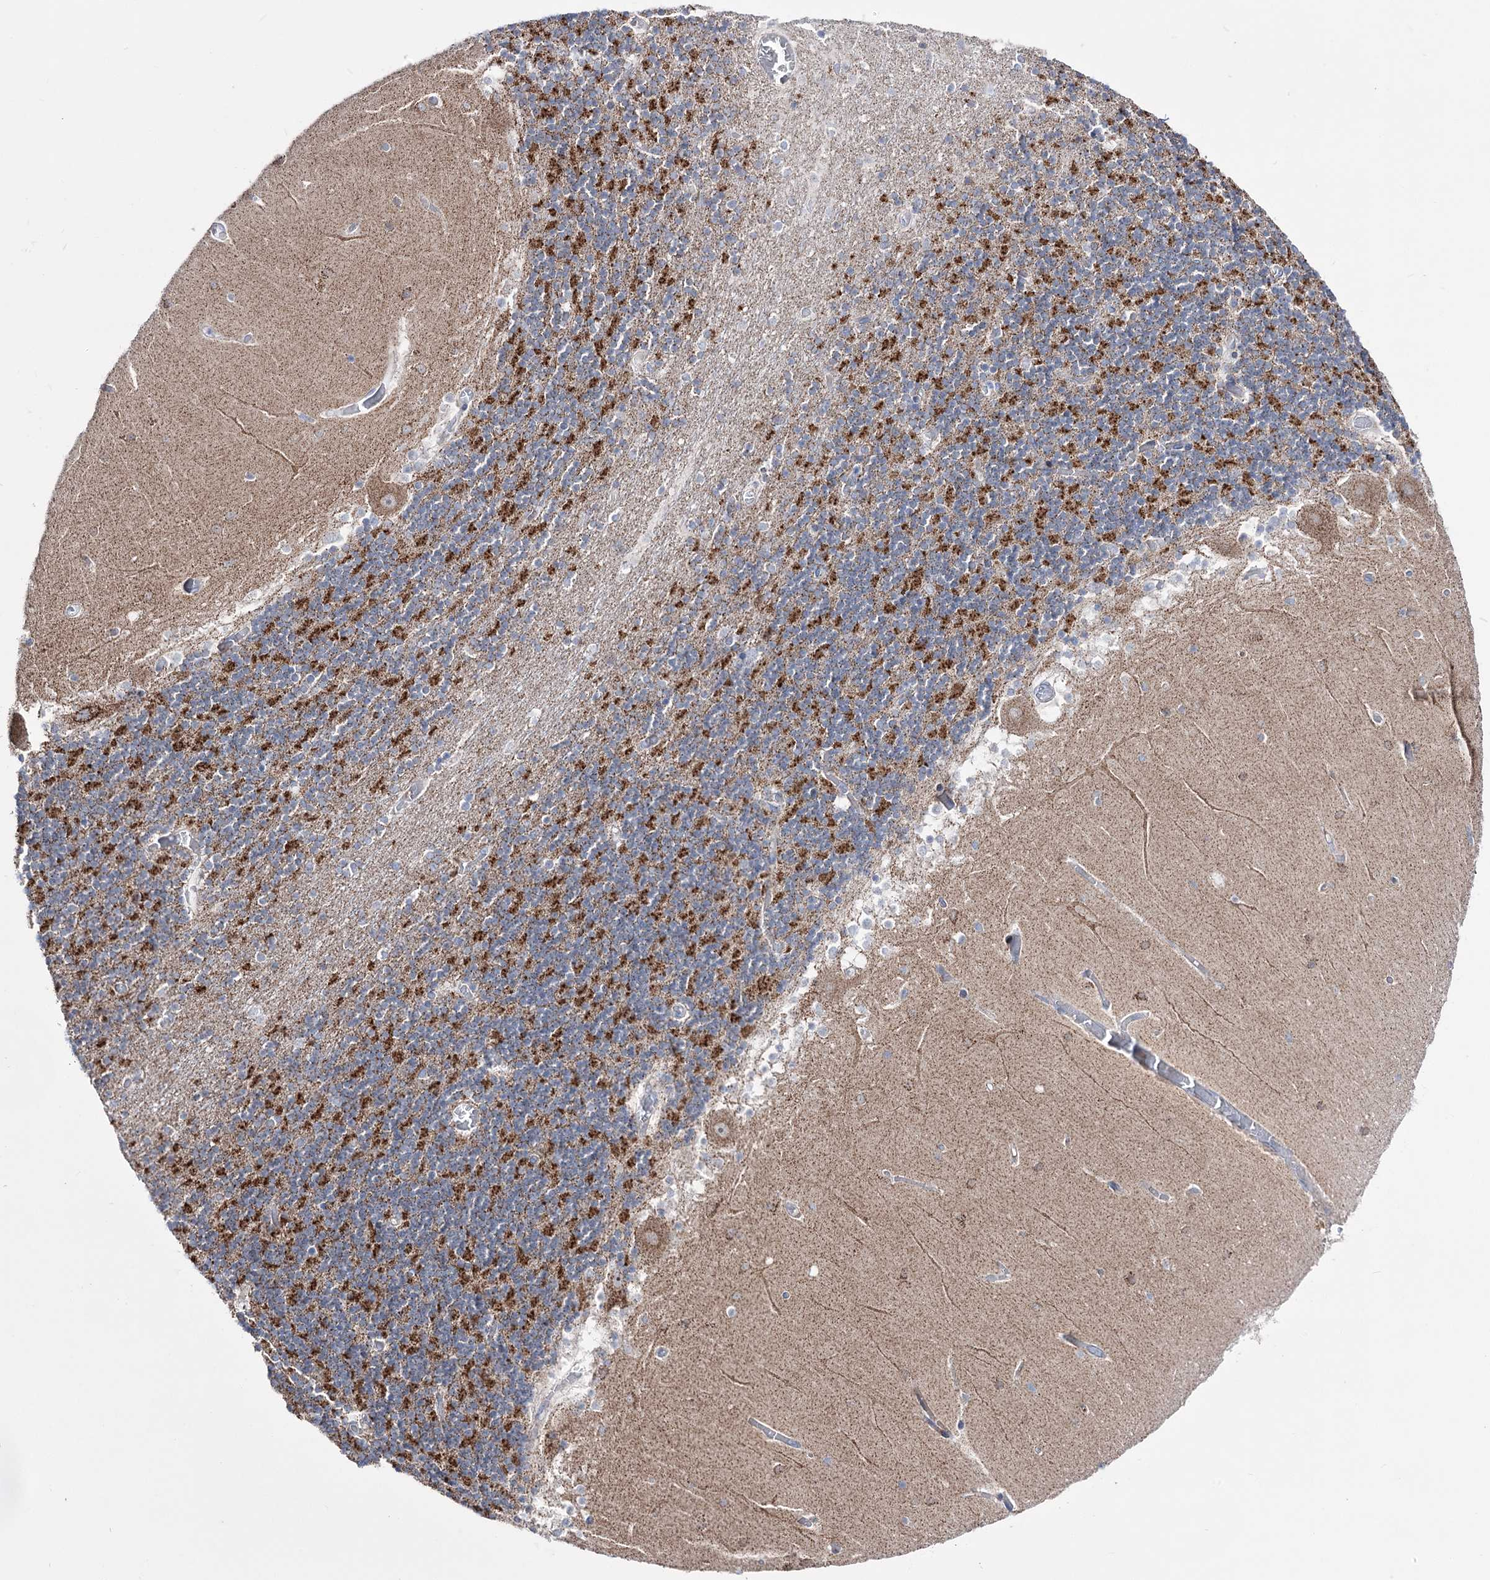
{"staining": {"intensity": "moderate", "quantity": ">75%", "location": "cytoplasmic/membranous"}, "tissue": "cerebellum", "cell_type": "Cells in granular layer", "image_type": "normal", "snomed": [{"axis": "morphology", "description": "Normal tissue, NOS"}, {"axis": "topography", "description": "Cerebellum"}], "caption": "IHC of unremarkable human cerebellum demonstrates medium levels of moderate cytoplasmic/membranous positivity in about >75% of cells in granular layer. (DAB IHC with brightfield microscopy, high magnification).", "gene": "OSBPL5", "patient": {"sex": "female", "age": 28}}